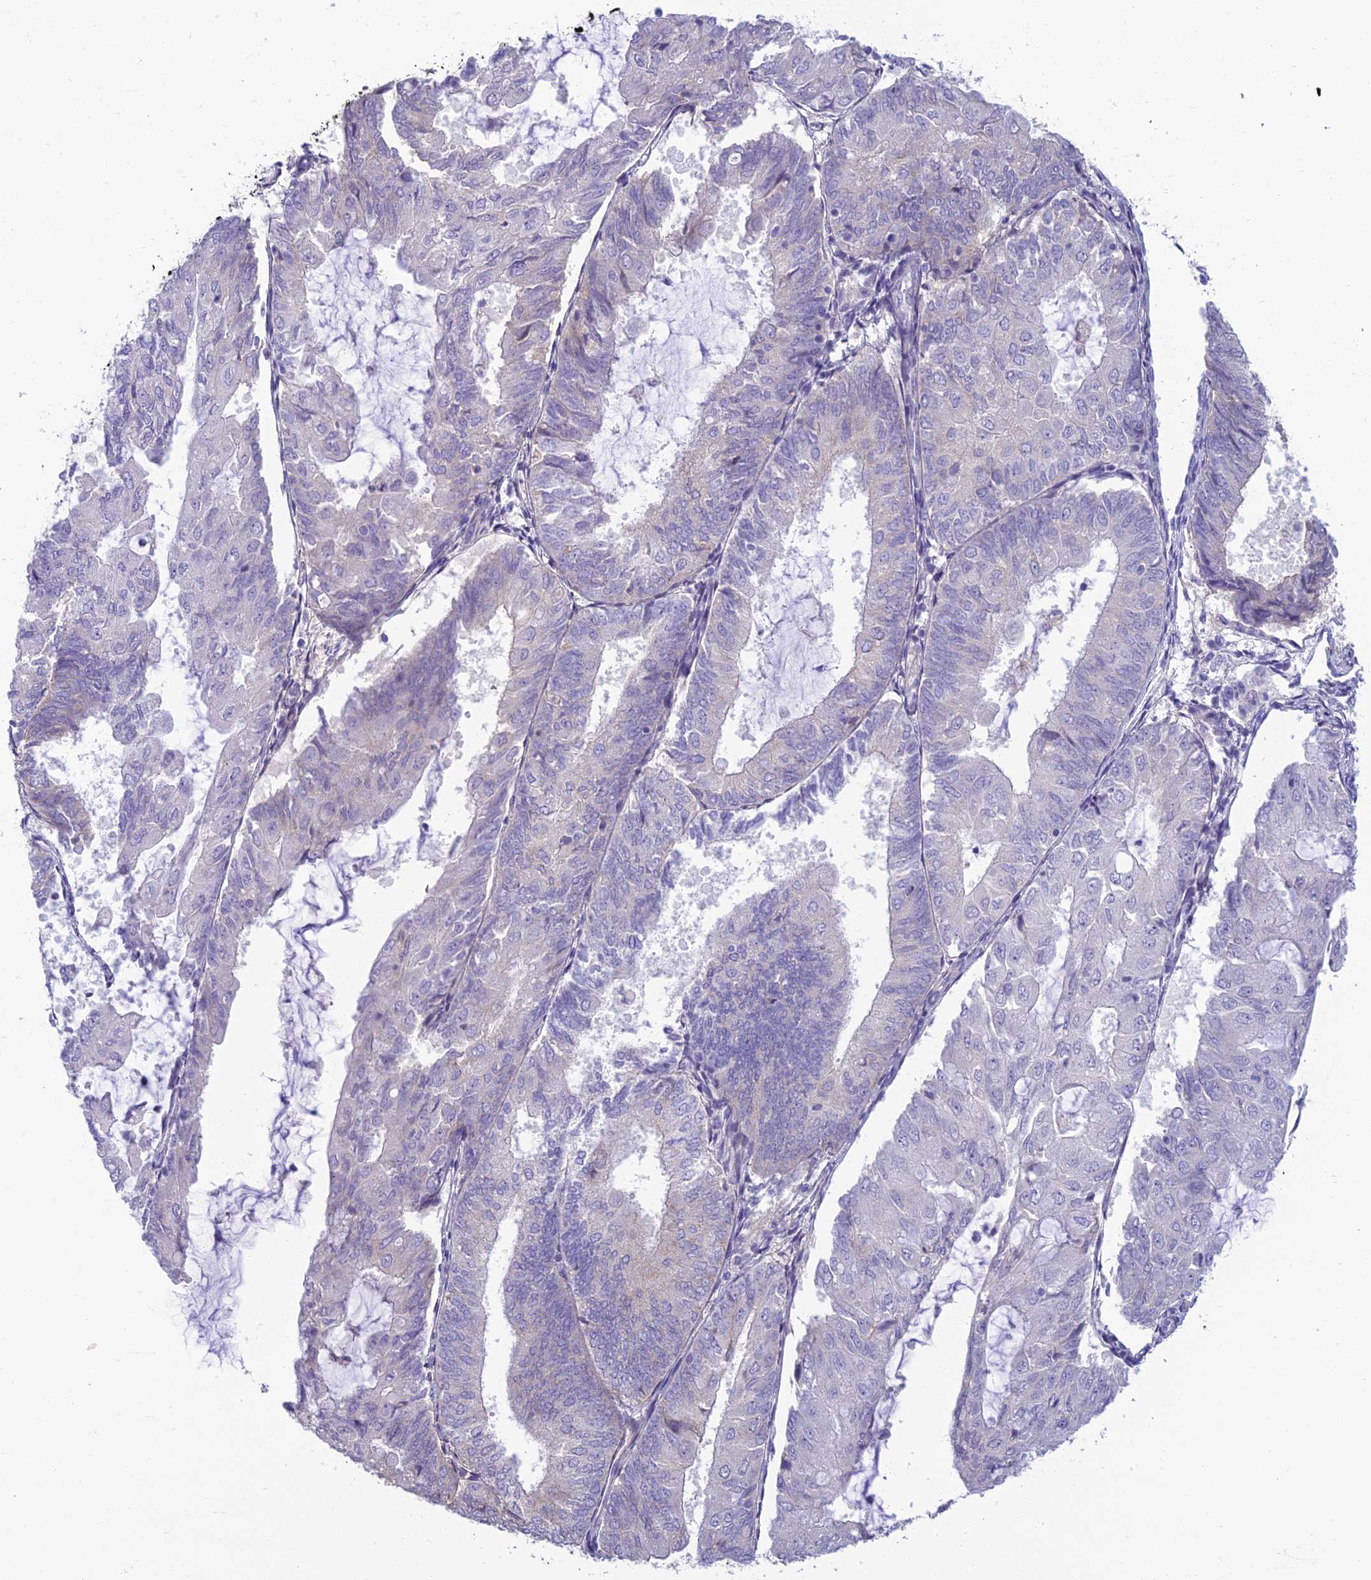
{"staining": {"intensity": "negative", "quantity": "none", "location": "none"}, "tissue": "endometrial cancer", "cell_type": "Tumor cells", "image_type": "cancer", "snomed": [{"axis": "morphology", "description": "Adenocarcinoma, NOS"}, {"axis": "topography", "description": "Endometrium"}], "caption": "Photomicrograph shows no significant protein staining in tumor cells of endometrial cancer (adenocarcinoma). The staining was performed using DAB (3,3'-diaminobenzidine) to visualize the protein expression in brown, while the nuclei were stained in blue with hematoxylin (Magnification: 20x).", "gene": "NEURL1", "patient": {"sex": "female", "age": 81}}